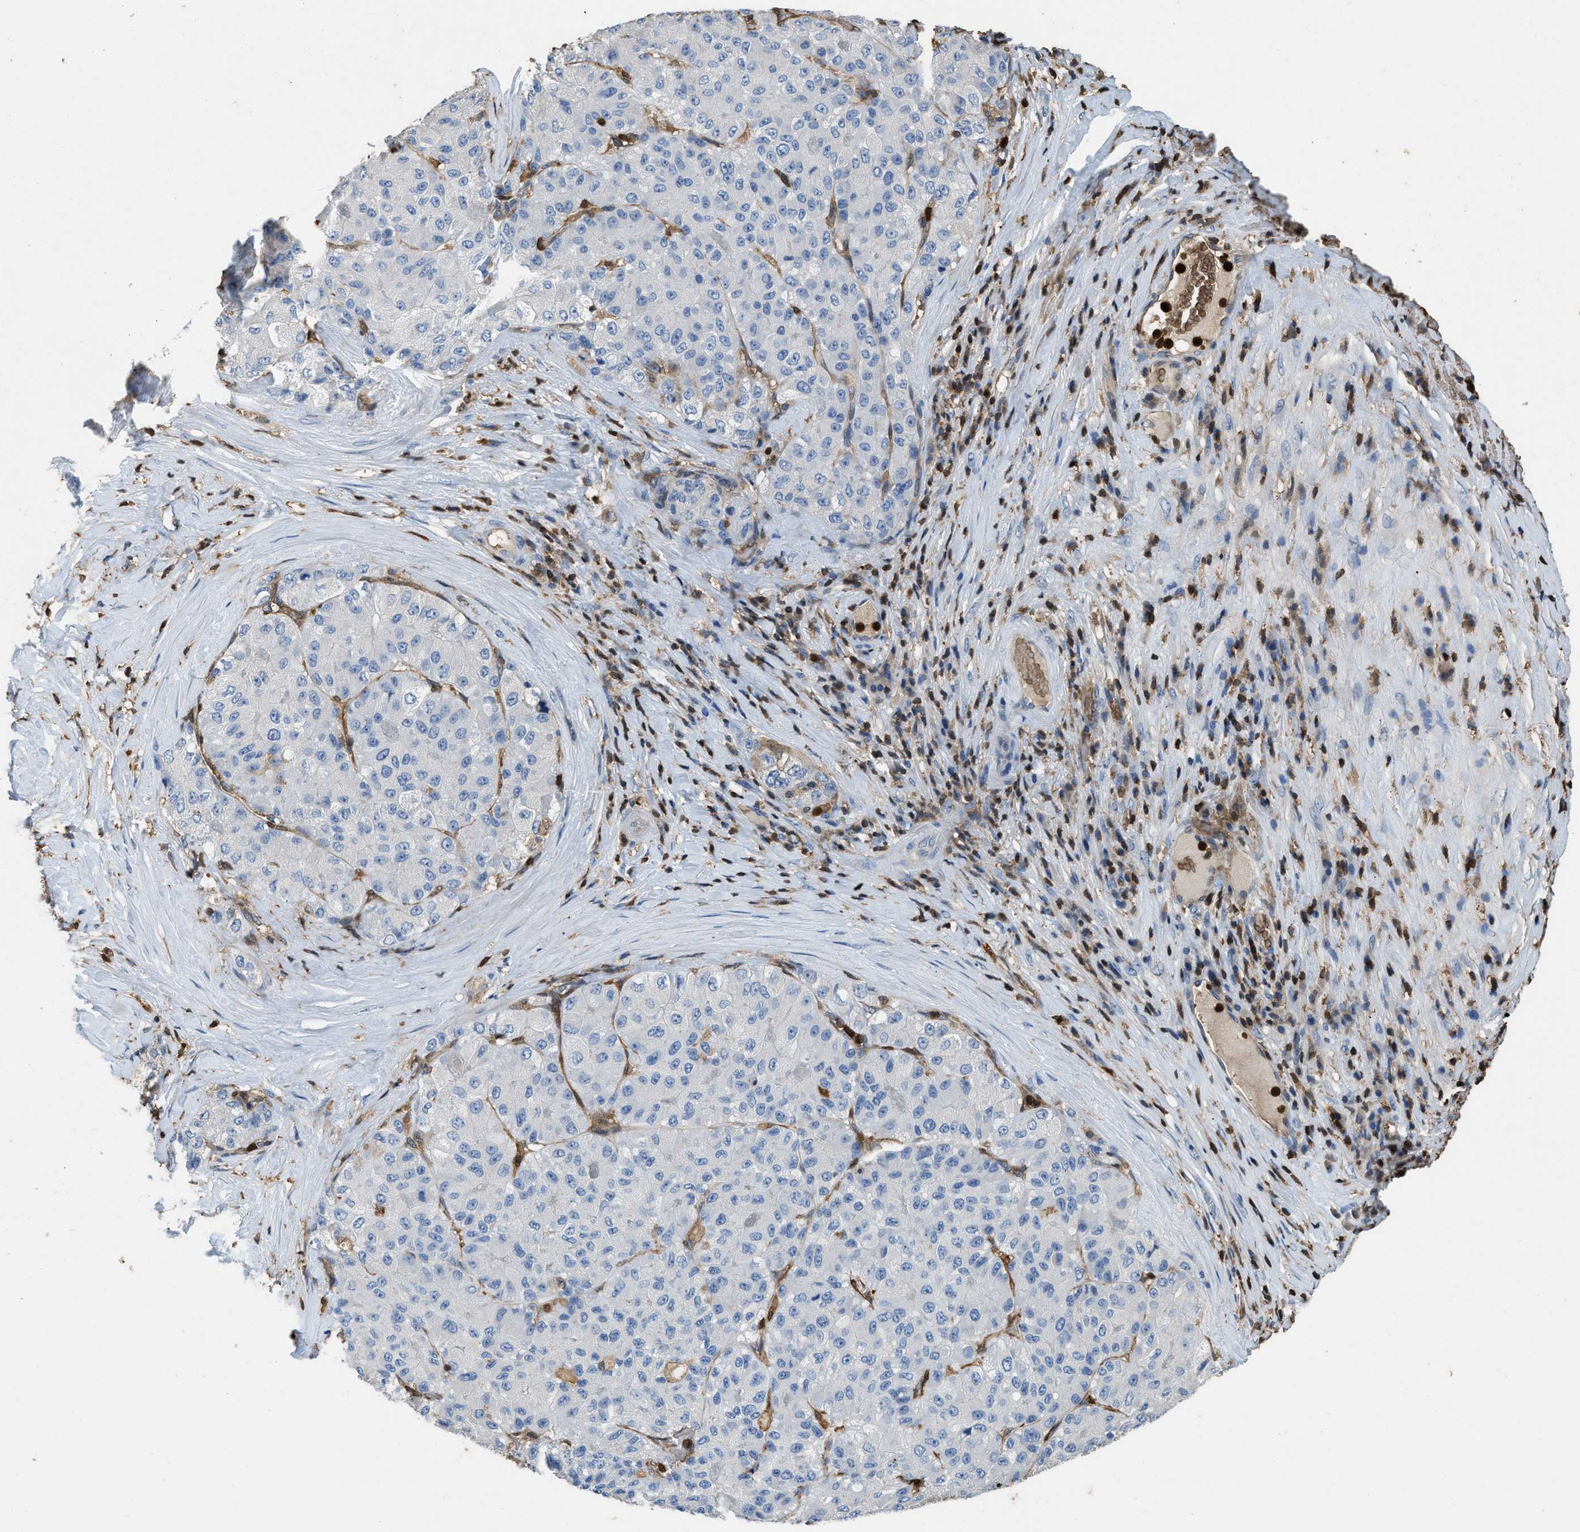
{"staining": {"intensity": "negative", "quantity": "none", "location": "none"}, "tissue": "liver cancer", "cell_type": "Tumor cells", "image_type": "cancer", "snomed": [{"axis": "morphology", "description": "Carcinoma, Hepatocellular, NOS"}, {"axis": "topography", "description": "Liver"}], "caption": "This is a micrograph of immunohistochemistry (IHC) staining of liver cancer, which shows no positivity in tumor cells. Nuclei are stained in blue.", "gene": "ARHGDIB", "patient": {"sex": "male", "age": 80}}